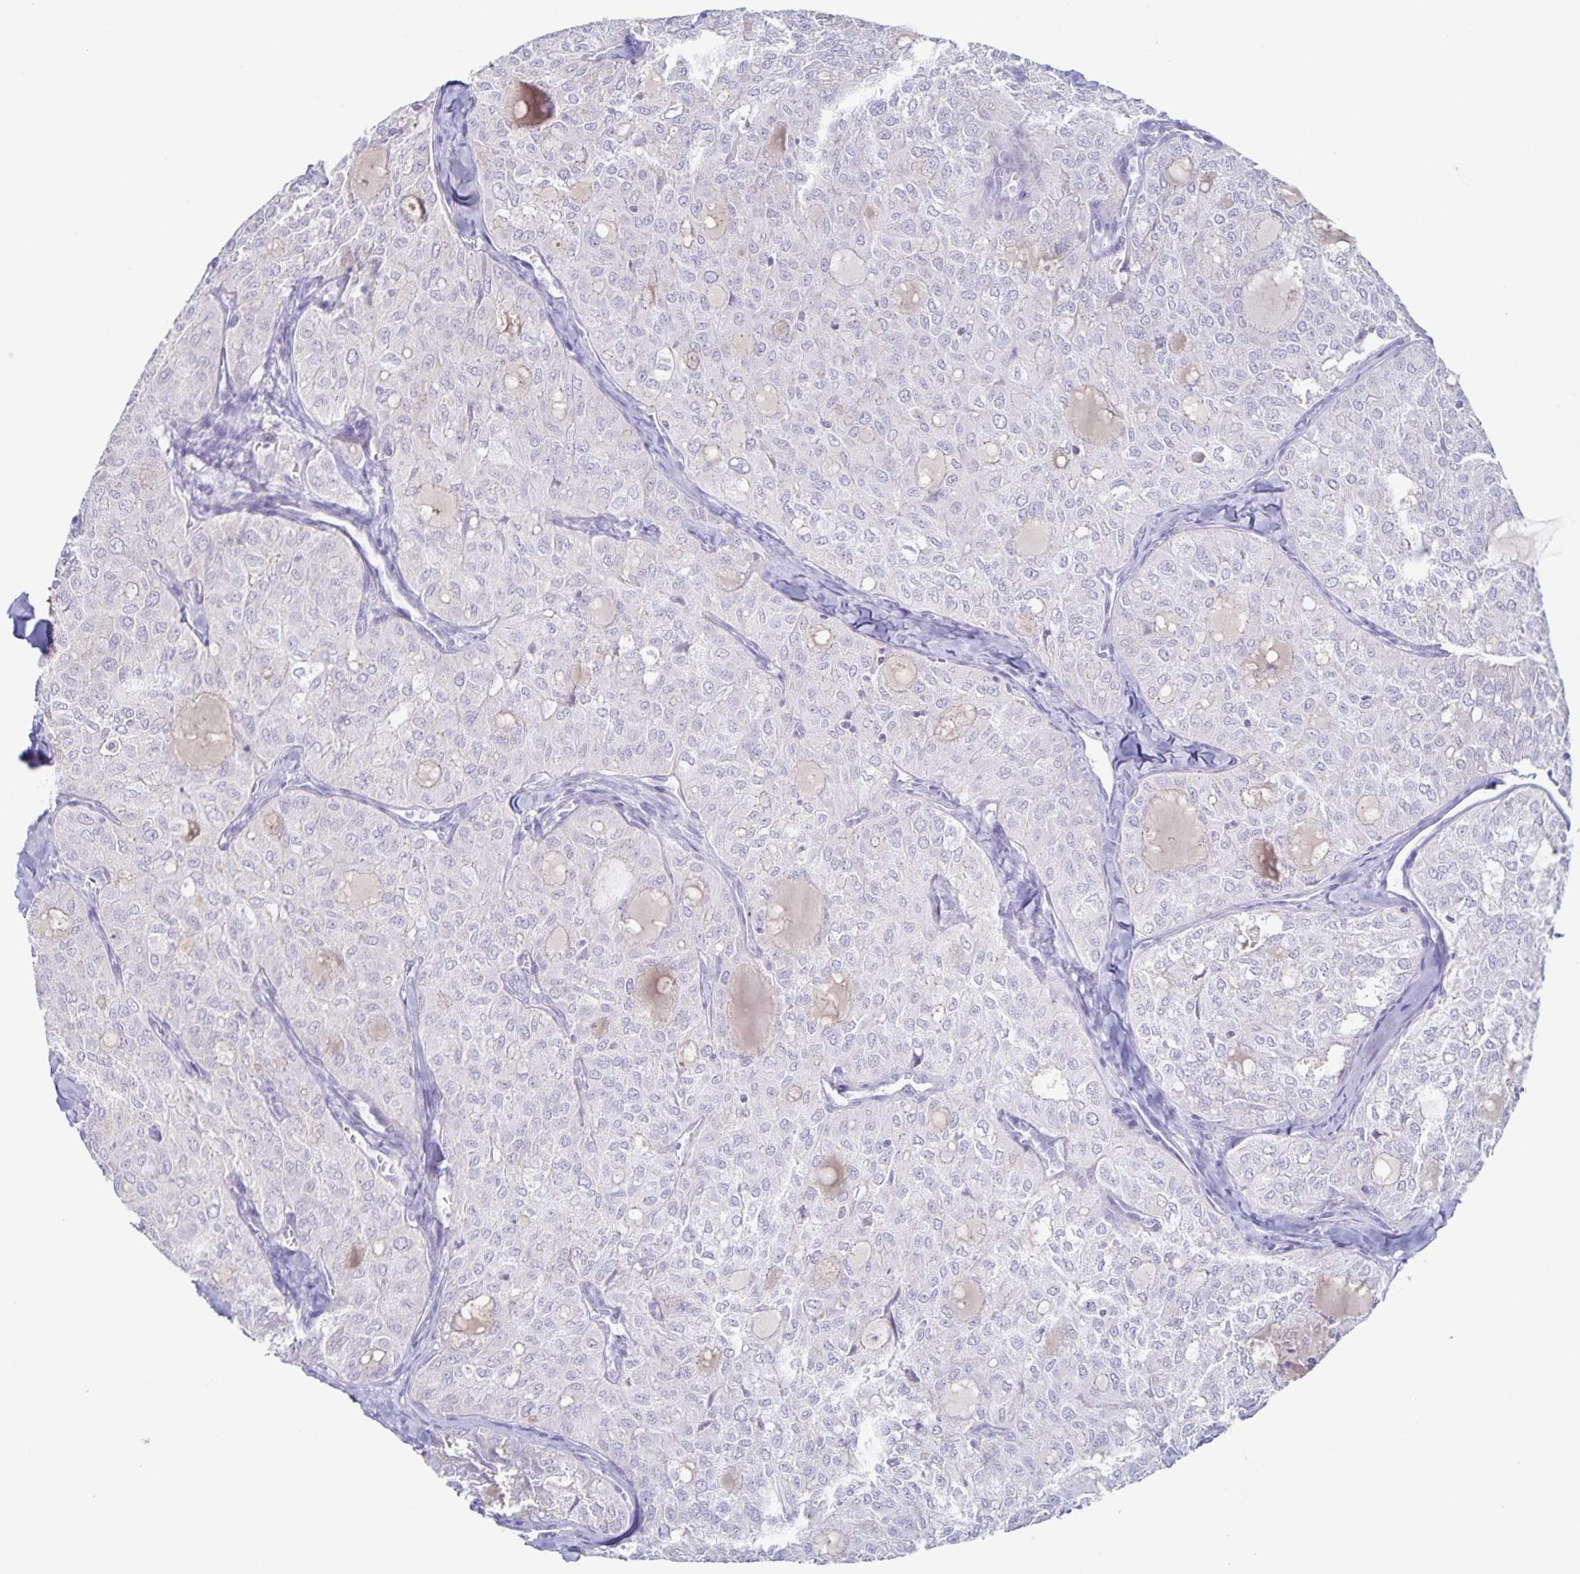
{"staining": {"intensity": "negative", "quantity": "none", "location": "none"}, "tissue": "thyroid cancer", "cell_type": "Tumor cells", "image_type": "cancer", "snomed": [{"axis": "morphology", "description": "Follicular adenoma carcinoma, NOS"}, {"axis": "topography", "description": "Thyroid gland"}], "caption": "DAB immunohistochemical staining of human thyroid cancer demonstrates no significant positivity in tumor cells.", "gene": "RPL36A", "patient": {"sex": "male", "age": 75}}